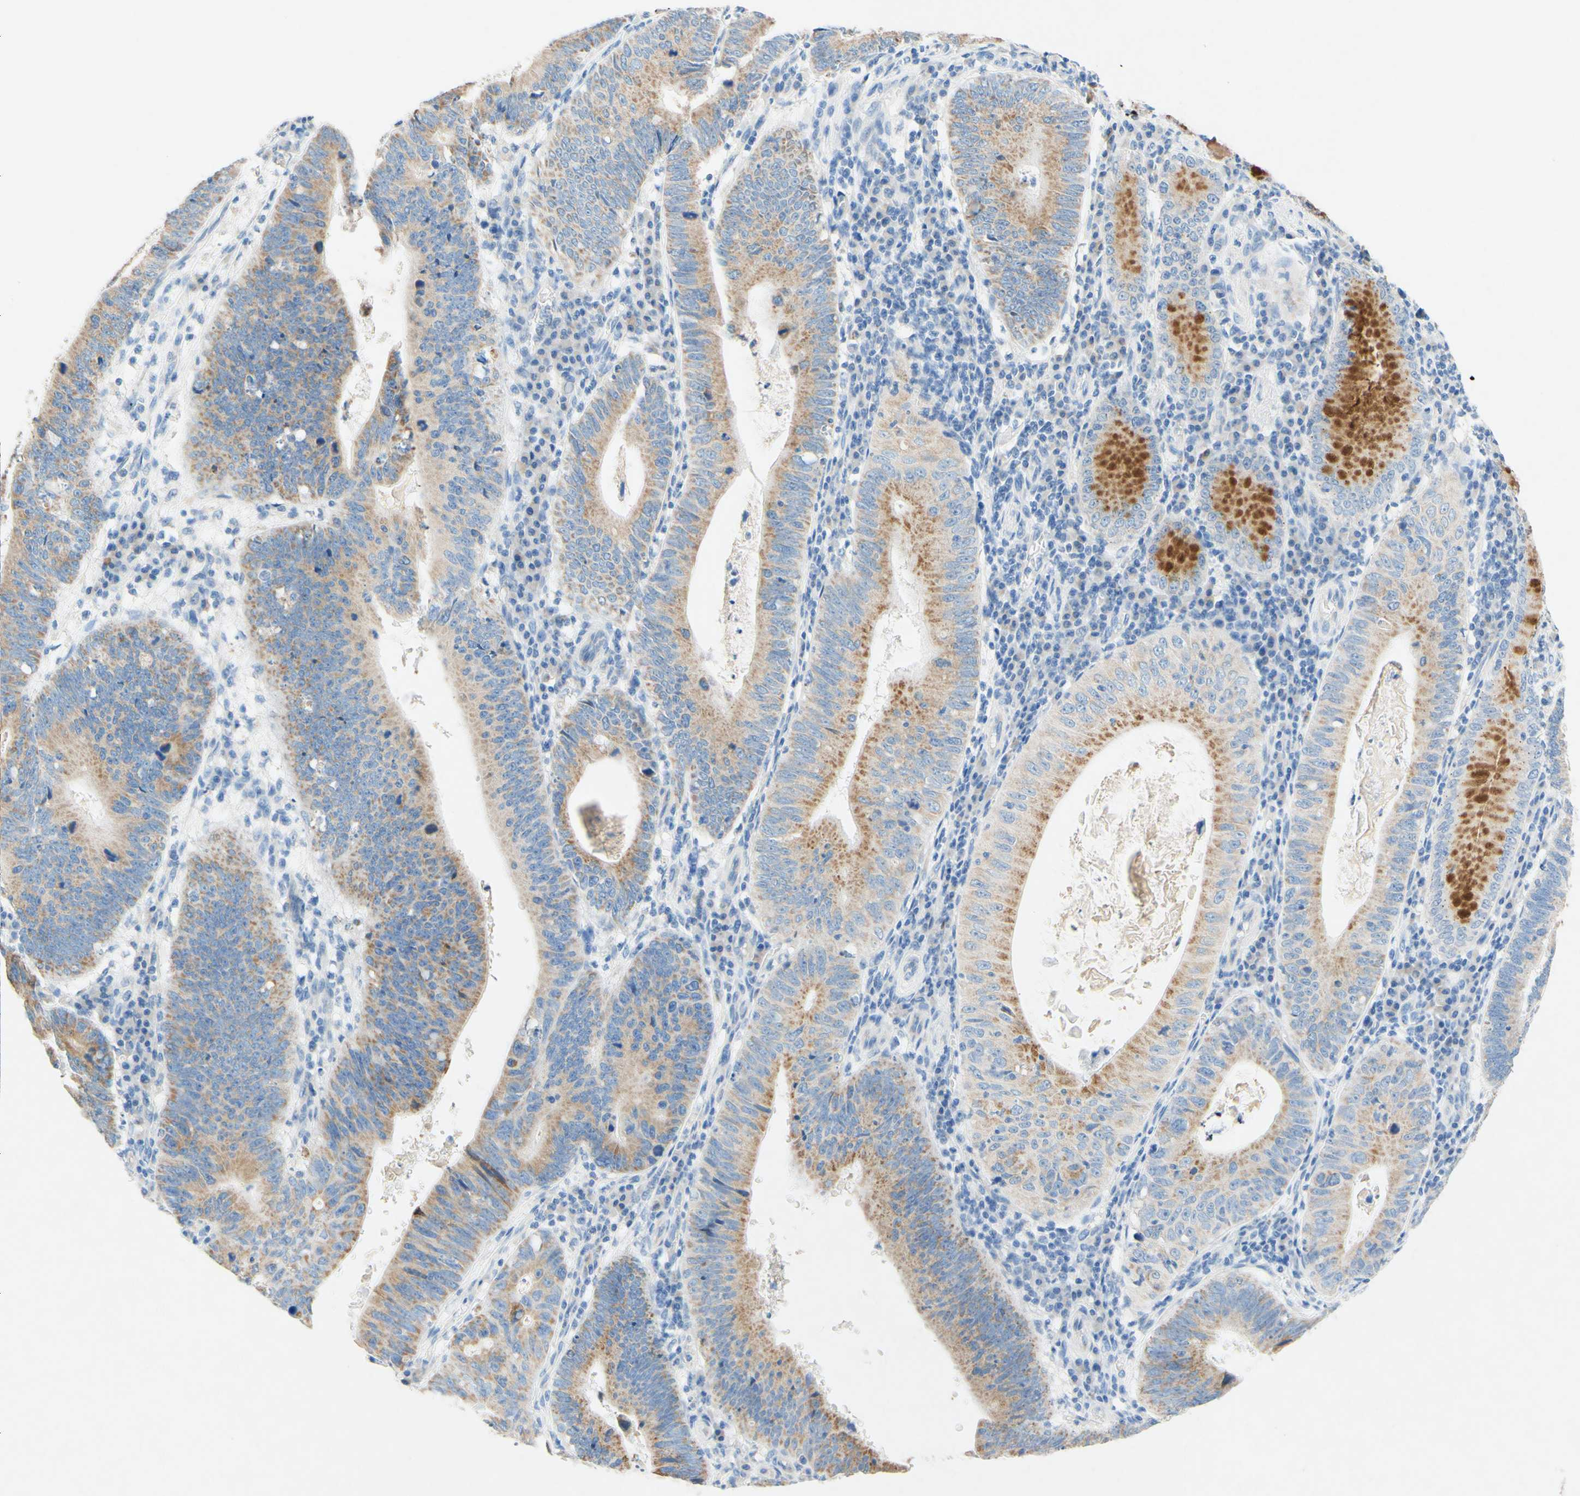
{"staining": {"intensity": "weak", "quantity": "25%-75%", "location": "cytoplasmic/membranous"}, "tissue": "stomach cancer", "cell_type": "Tumor cells", "image_type": "cancer", "snomed": [{"axis": "morphology", "description": "Adenocarcinoma, NOS"}, {"axis": "topography", "description": "Stomach"}], "caption": "Immunohistochemical staining of human stomach adenocarcinoma exhibits weak cytoplasmic/membranous protein staining in about 25%-75% of tumor cells.", "gene": "SLC46A1", "patient": {"sex": "male", "age": 59}}